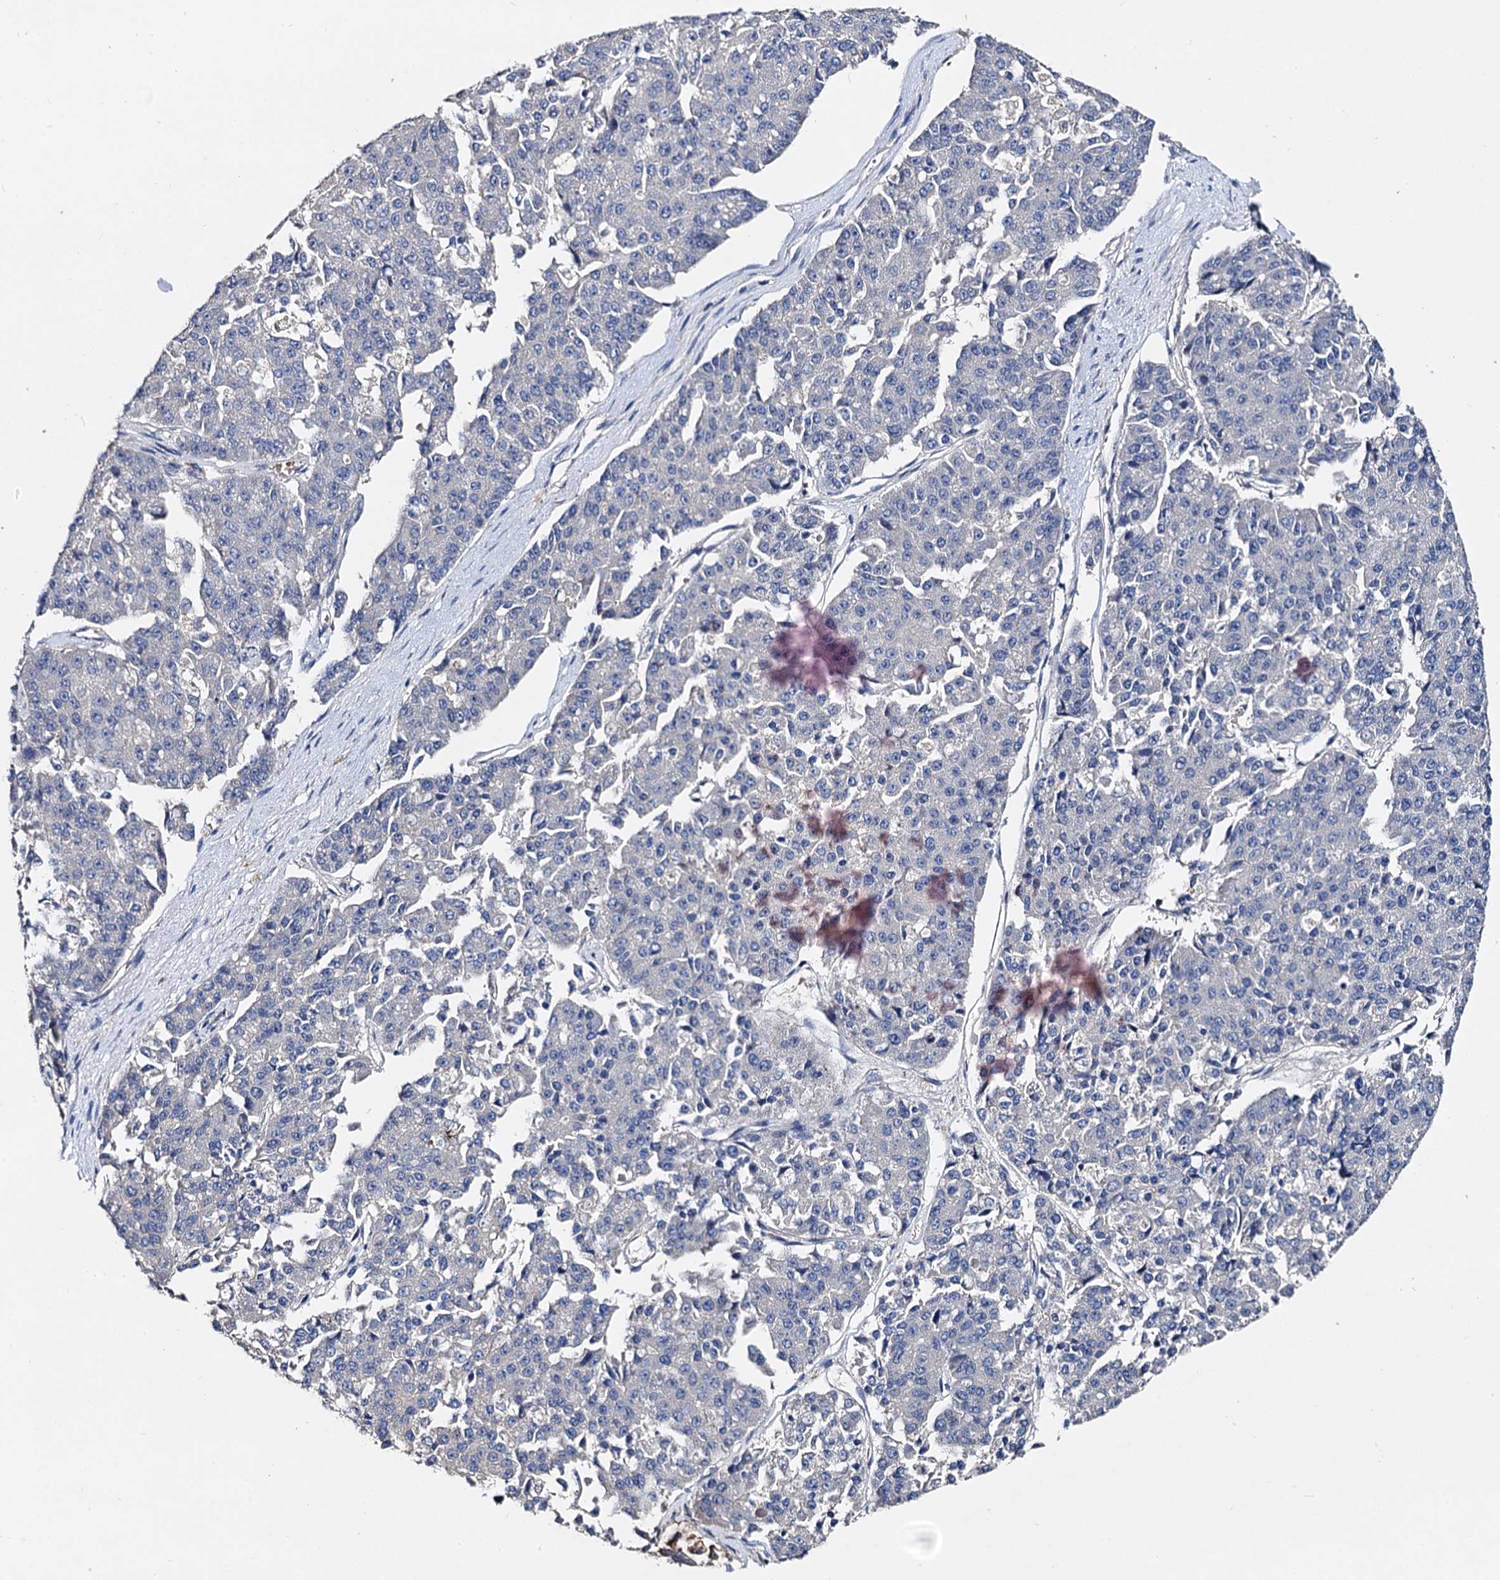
{"staining": {"intensity": "negative", "quantity": "none", "location": "none"}, "tissue": "pancreatic cancer", "cell_type": "Tumor cells", "image_type": "cancer", "snomed": [{"axis": "morphology", "description": "Adenocarcinoma, NOS"}, {"axis": "topography", "description": "Pancreas"}], "caption": "High magnification brightfield microscopy of pancreatic adenocarcinoma stained with DAB (3,3'-diaminobenzidine) (brown) and counterstained with hematoxylin (blue): tumor cells show no significant expression.", "gene": "HVCN1", "patient": {"sex": "male", "age": 50}}